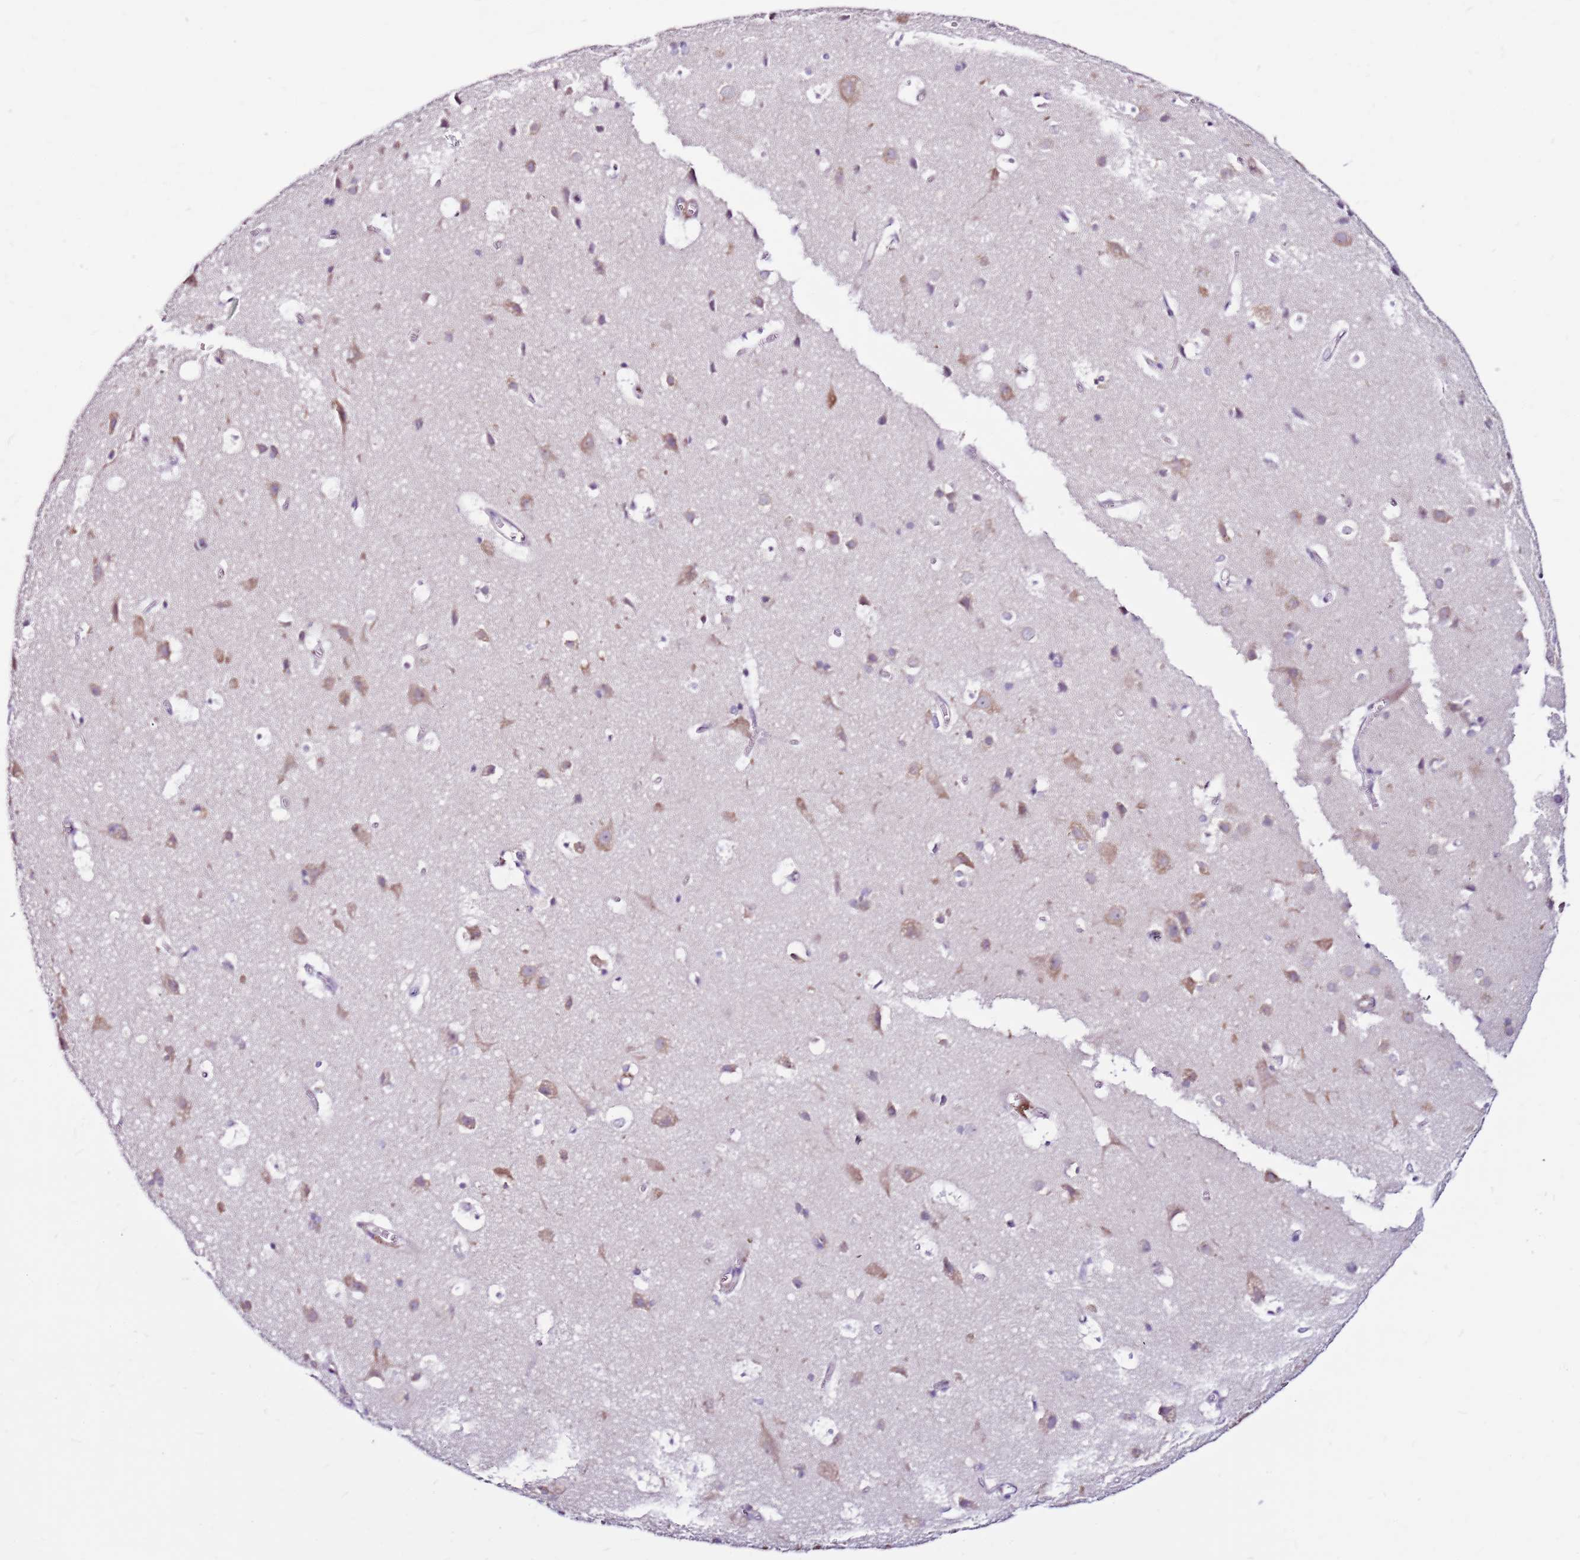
{"staining": {"intensity": "negative", "quantity": "none", "location": "none"}, "tissue": "cerebral cortex", "cell_type": "Endothelial cells", "image_type": "normal", "snomed": [{"axis": "morphology", "description": "Normal tissue, NOS"}, {"axis": "topography", "description": "Cerebral cortex"}], "caption": "A photomicrograph of cerebral cortex stained for a protein demonstrates no brown staining in endothelial cells. (Brightfield microscopy of DAB IHC at high magnification).", "gene": "POLE3", "patient": {"sex": "male", "age": 54}}